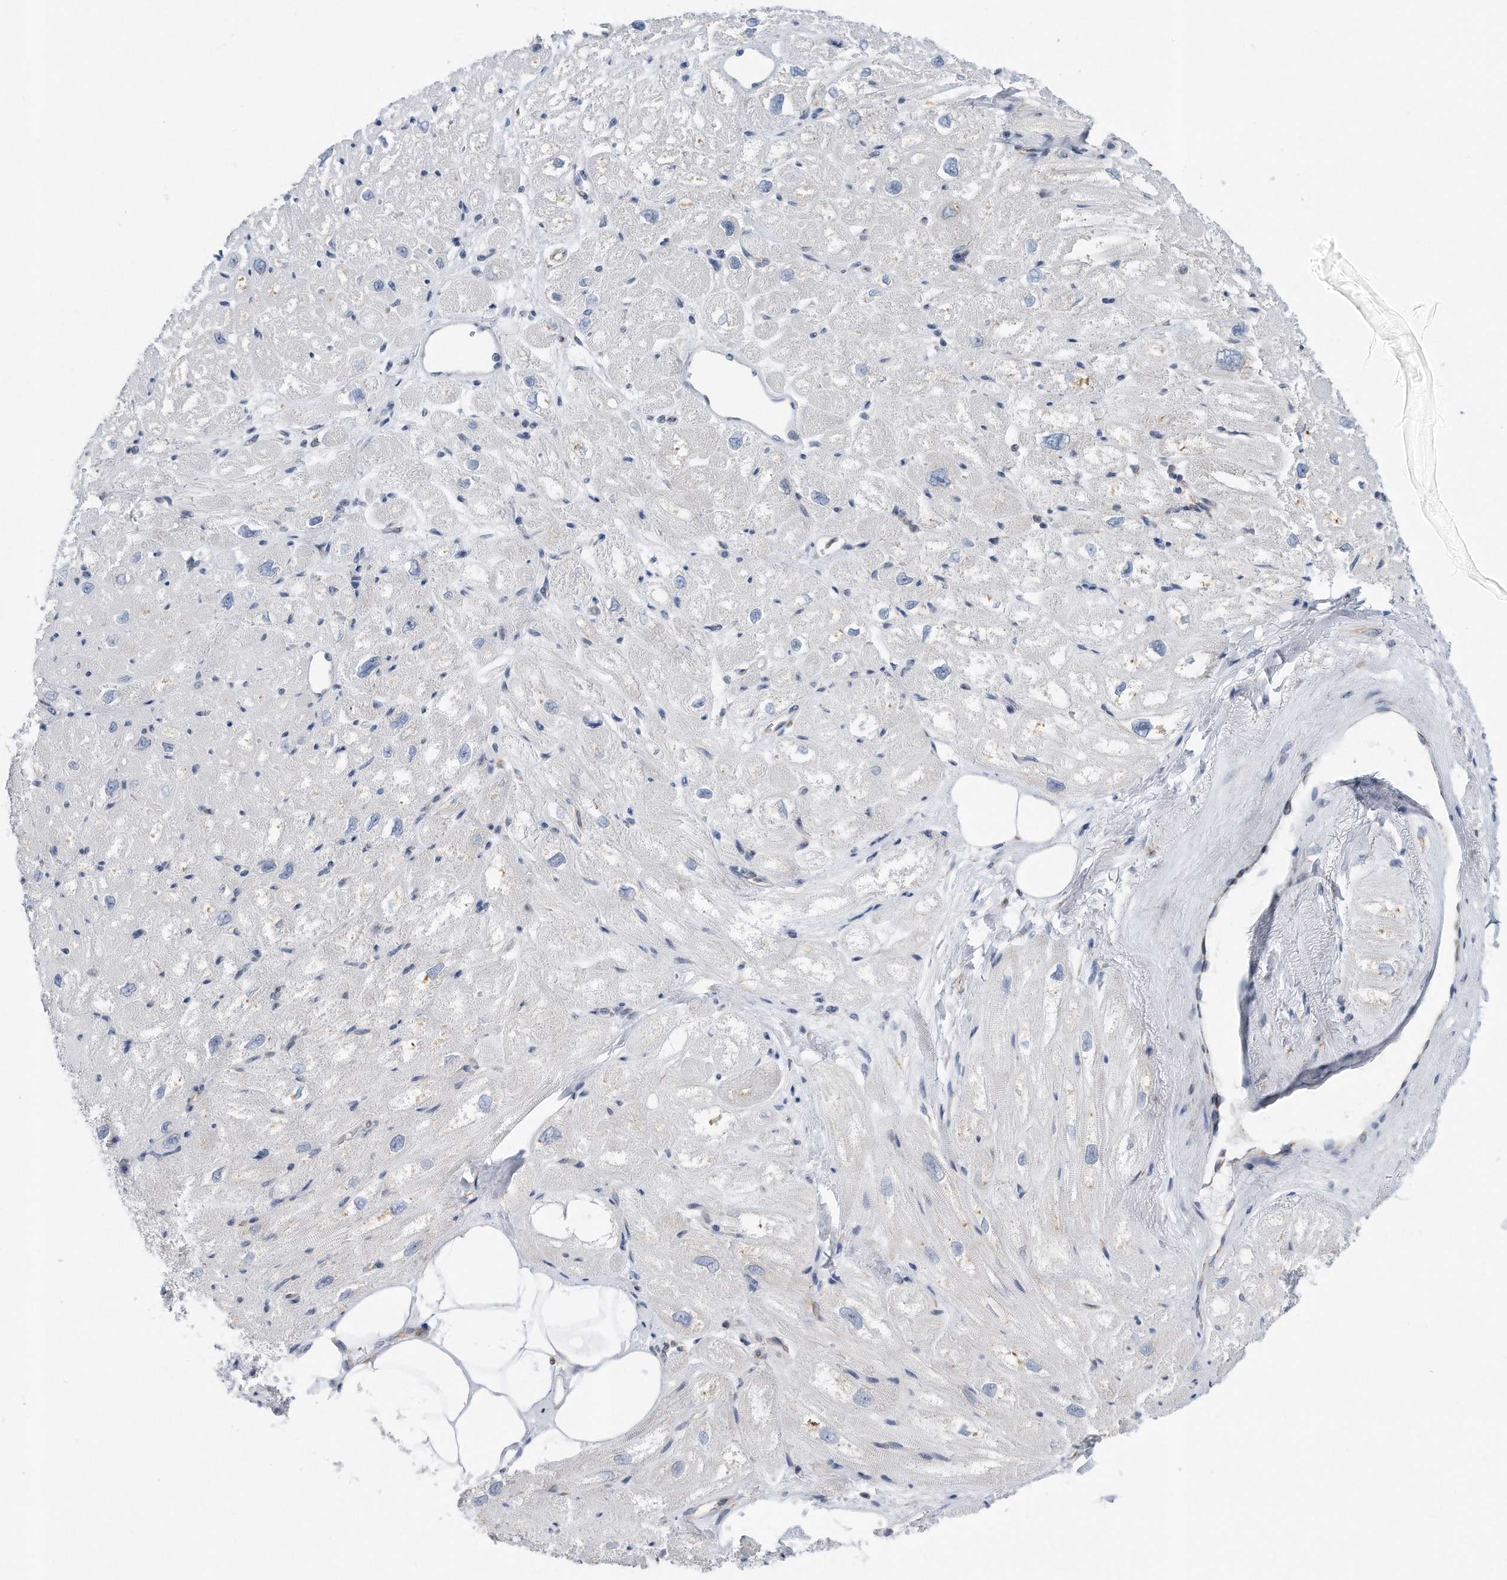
{"staining": {"intensity": "negative", "quantity": "none", "location": "none"}, "tissue": "heart muscle", "cell_type": "Cardiomyocytes", "image_type": "normal", "snomed": [{"axis": "morphology", "description": "Normal tissue, NOS"}, {"axis": "topography", "description": "Heart"}], "caption": "High power microscopy histopathology image of an immunohistochemistry (IHC) micrograph of benign heart muscle, revealing no significant expression in cardiomyocytes.", "gene": "RPL26L1", "patient": {"sex": "male", "age": 50}}